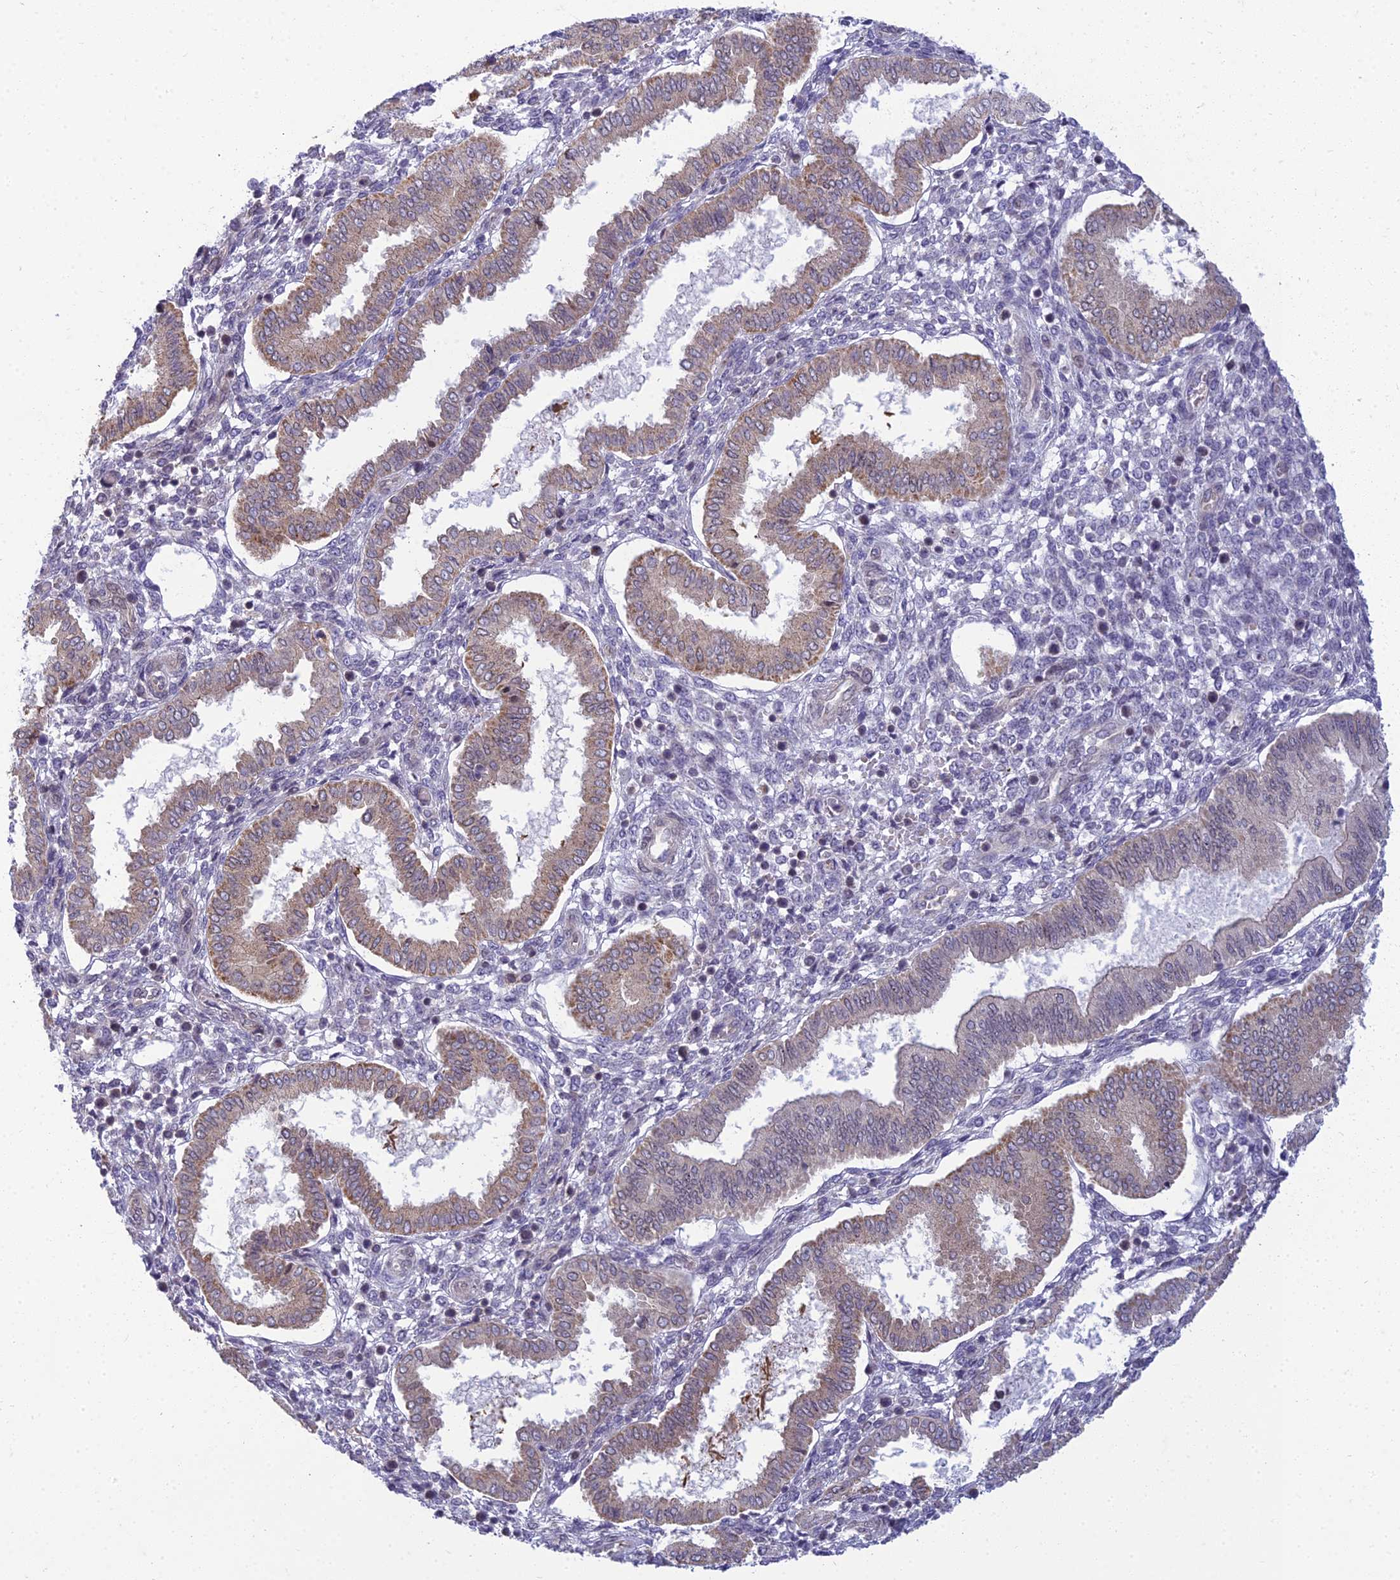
{"staining": {"intensity": "negative", "quantity": "none", "location": "none"}, "tissue": "endometrium", "cell_type": "Cells in endometrial stroma", "image_type": "normal", "snomed": [{"axis": "morphology", "description": "Normal tissue, NOS"}, {"axis": "topography", "description": "Endometrium"}], "caption": "The image displays no significant positivity in cells in endometrial stroma of endometrium. (DAB immunohistochemistry (IHC) with hematoxylin counter stain).", "gene": "DTX2", "patient": {"sex": "female", "age": 24}}